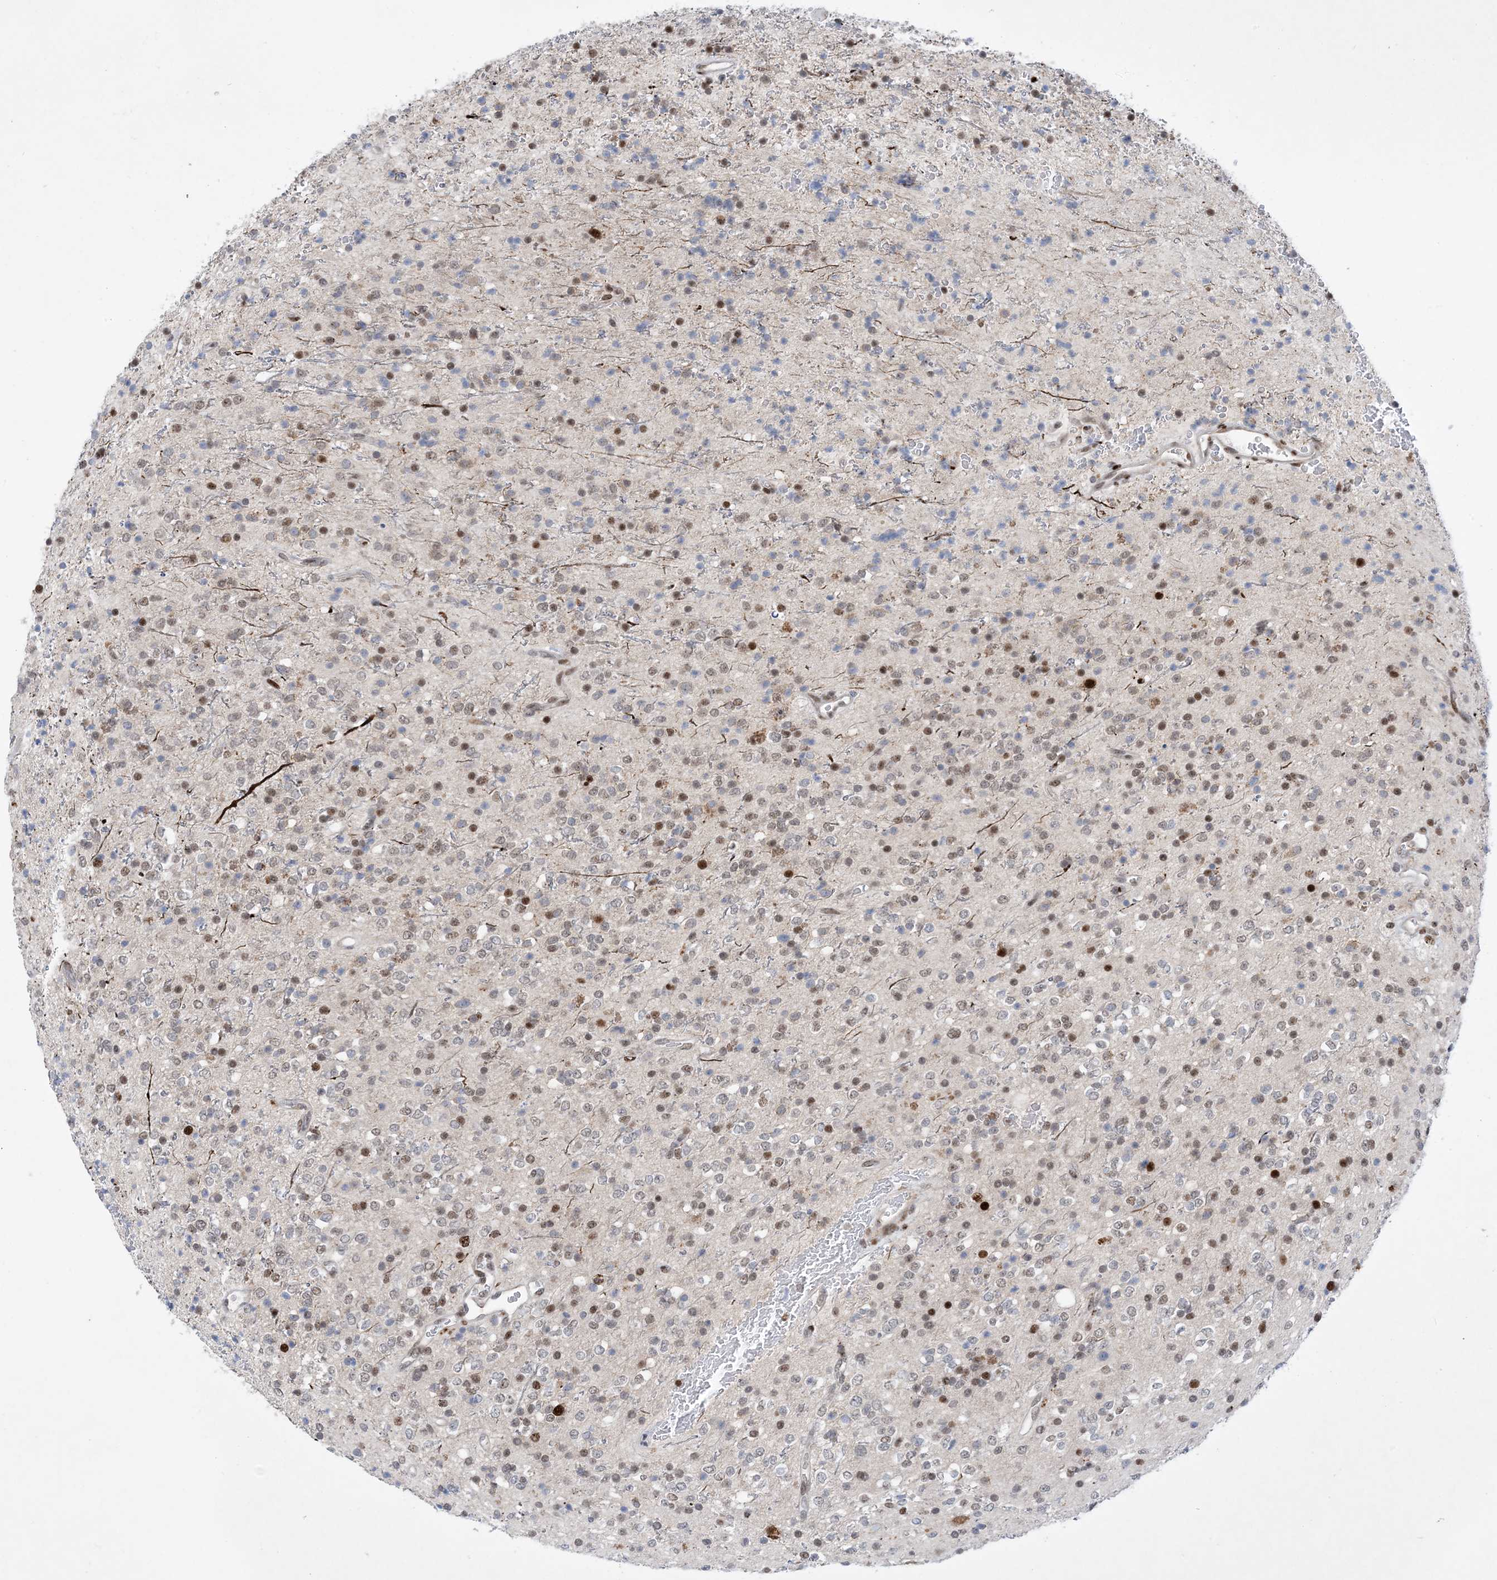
{"staining": {"intensity": "moderate", "quantity": "25%-75%", "location": "nuclear"}, "tissue": "glioma", "cell_type": "Tumor cells", "image_type": "cancer", "snomed": [{"axis": "morphology", "description": "Glioma, malignant, High grade"}, {"axis": "topography", "description": "Brain"}], "caption": "IHC image of human glioma stained for a protein (brown), which shows medium levels of moderate nuclear positivity in about 25%-75% of tumor cells.", "gene": "TSPYL1", "patient": {"sex": "male", "age": 34}}